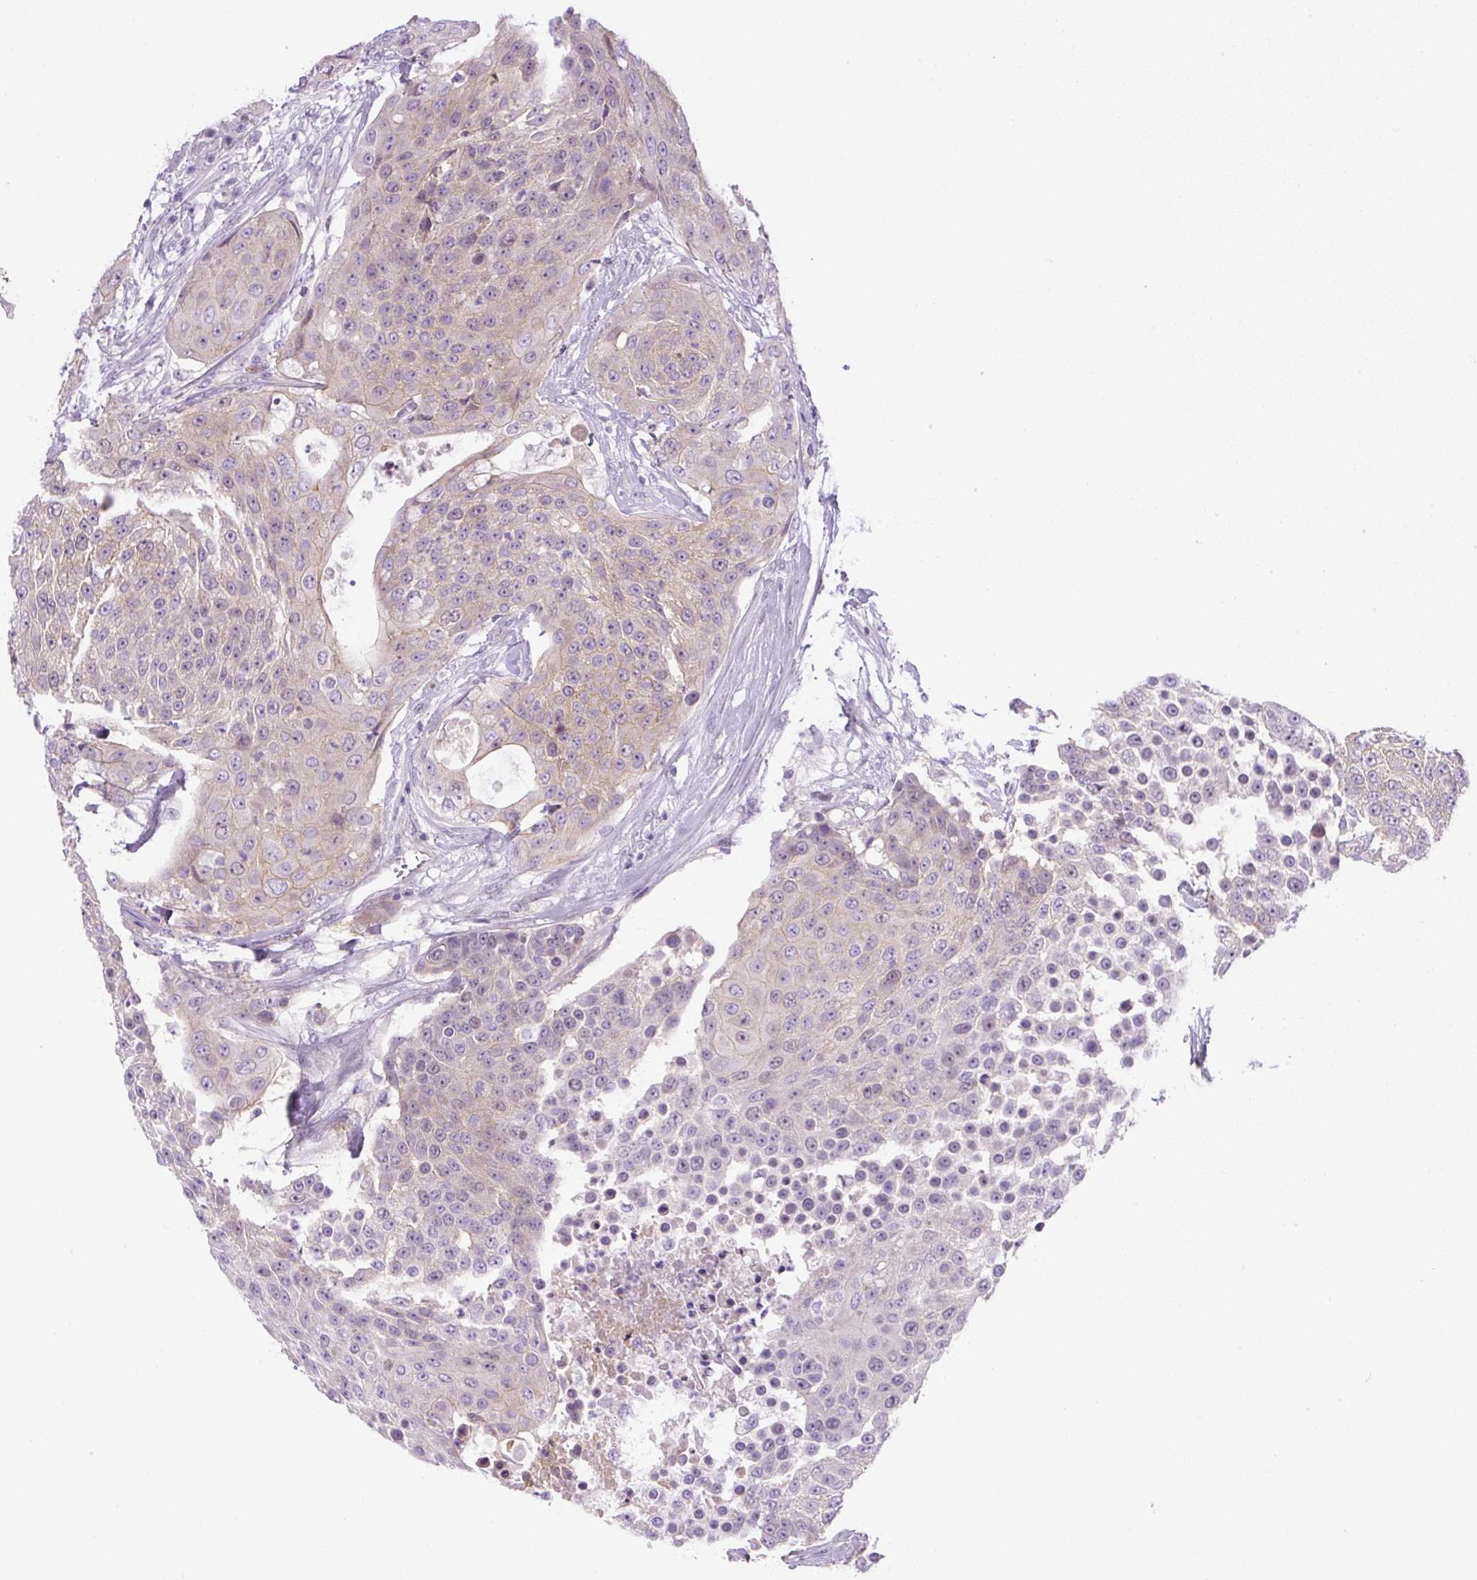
{"staining": {"intensity": "weak", "quantity": "<25%", "location": "cytoplasmic/membranous"}, "tissue": "urothelial cancer", "cell_type": "Tumor cells", "image_type": "cancer", "snomed": [{"axis": "morphology", "description": "Urothelial carcinoma, High grade"}, {"axis": "topography", "description": "Urinary bladder"}], "caption": "Immunohistochemistry (IHC) of human urothelial carcinoma (high-grade) displays no positivity in tumor cells.", "gene": "ADAMTS19", "patient": {"sex": "female", "age": 63}}